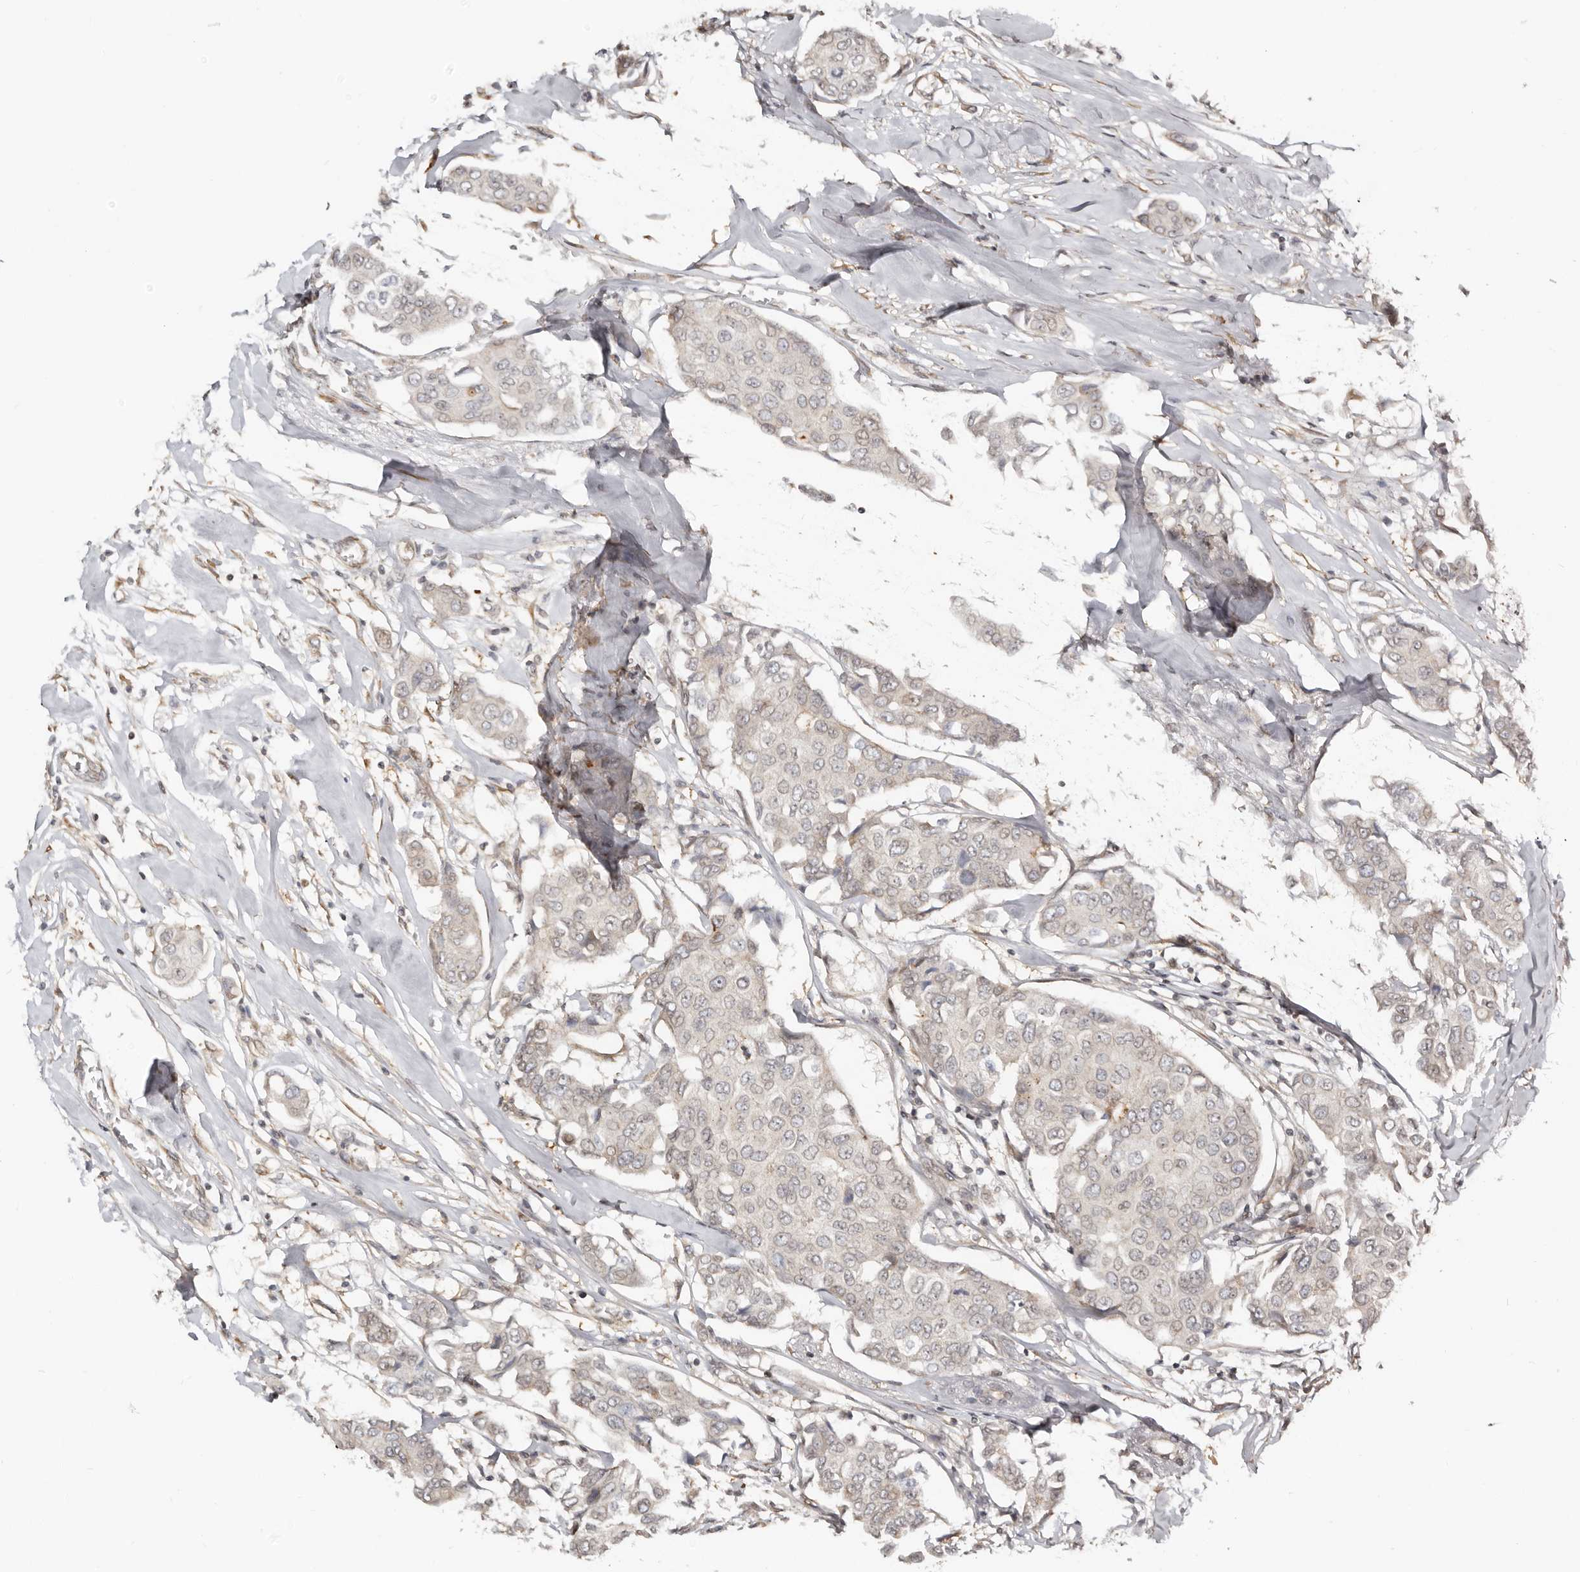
{"staining": {"intensity": "negative", "quantity": "none", "location": "none"}, "tissue": "breast cancer", "cell_type": "Tumor cells", "image_type": "cancer", "snomed": [{"axis": "morphology", "description": "Duct carcinoma"}, {"axis": "topography", "description": "Breast"}], "caption": "This is an IHC image of human breast invasive ductal carcinoma. There is no expression in tumor cells.", "gene": "NUP153", "patient": {"sex": "female", "age": 80}}